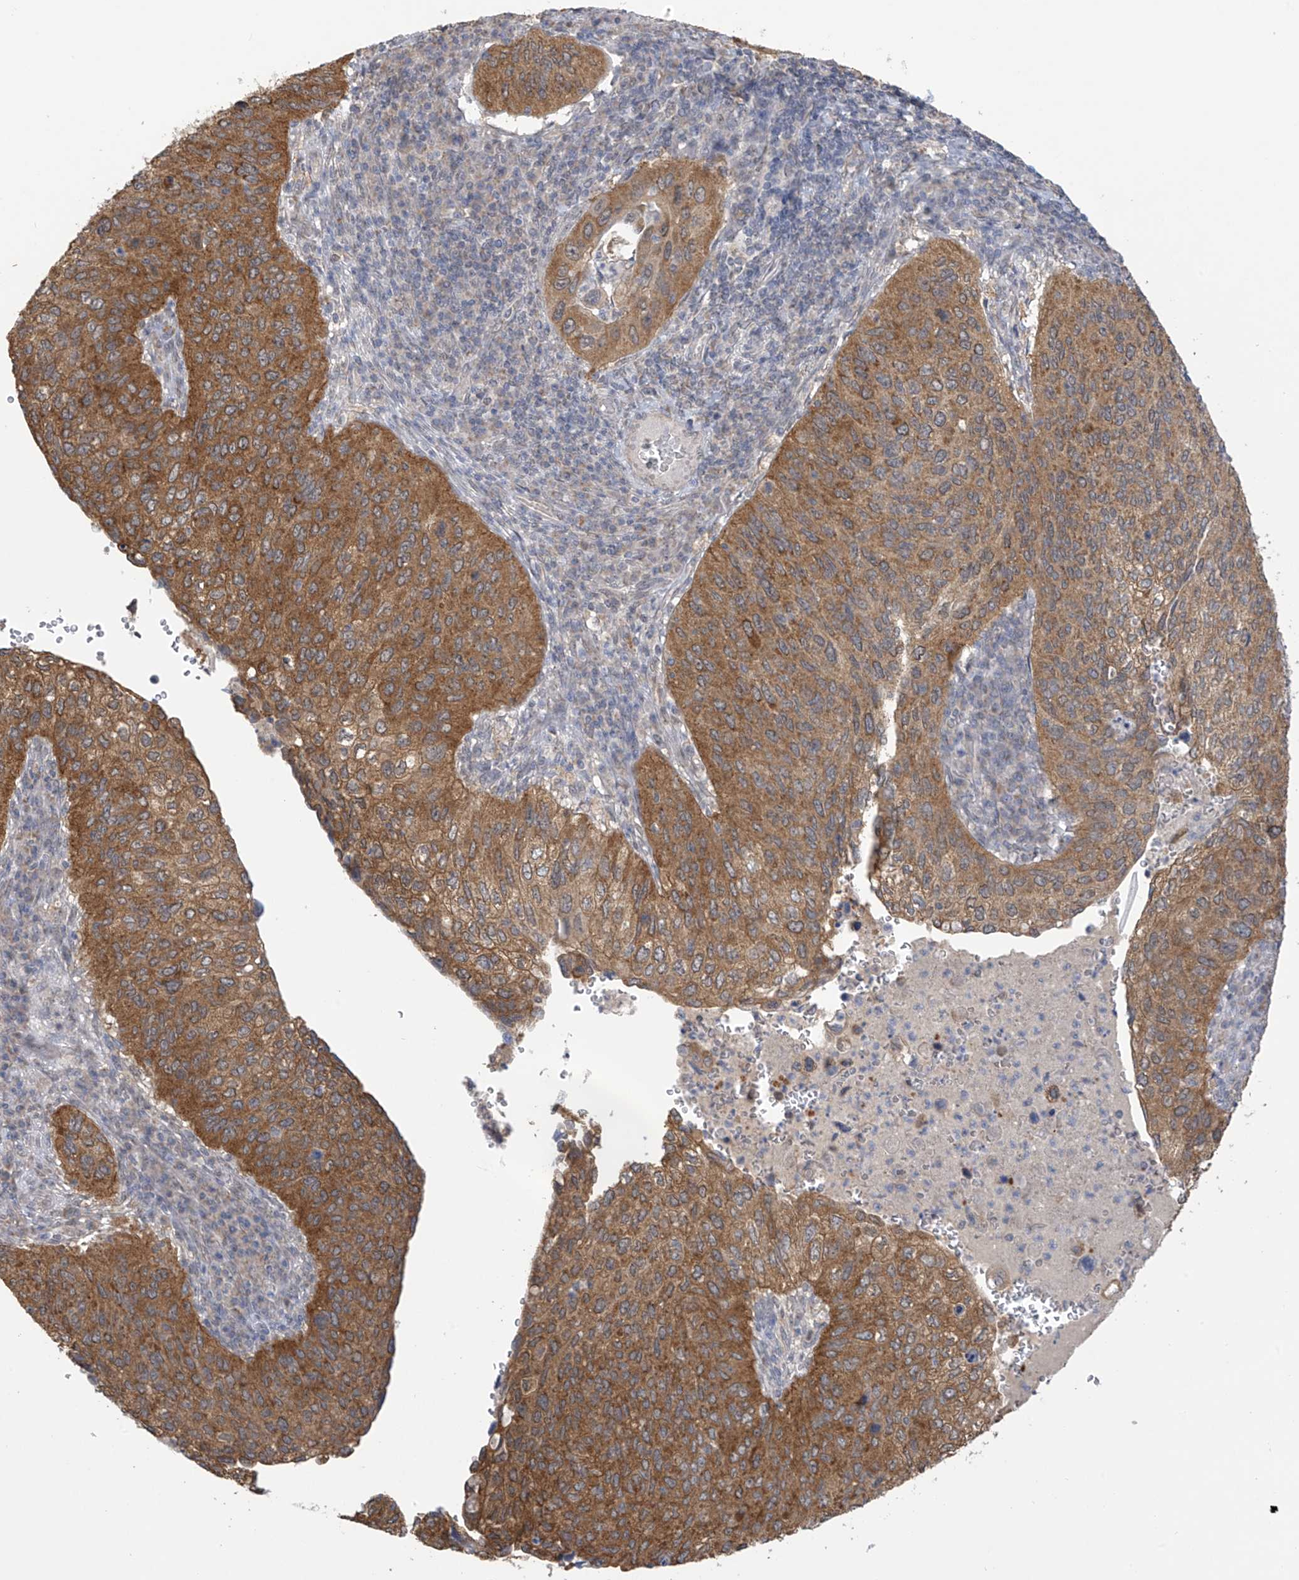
{"staining": {"intensity": "strong", "quantity": ">75%", "location": "cytoplasmic/membranous"}, "tissue": "cervical cancer", "cell_type": "Tumor cells", "image_type": "cancer", "snomed": [{"axis": "morphology", "description": "Squamous cell carcinoma, NOS"}, {"axis": "topography", "description": "Cervix"}], "caption": "The image demonstrates immunohistochemical staining of cervical cancer (squamous cell carcinoma). There is strong cytoplasmic/membranous positivity is identified in approximately >75% of tumor cells. The protein is stained brown, and the nuclei are stained in blue (DAB (3,3'-diaminobenzidine) IHC with brightfield microscopy, high magnification).", "gene": "KIAA1522", "patient": {"sex": "female", "age": 38}}